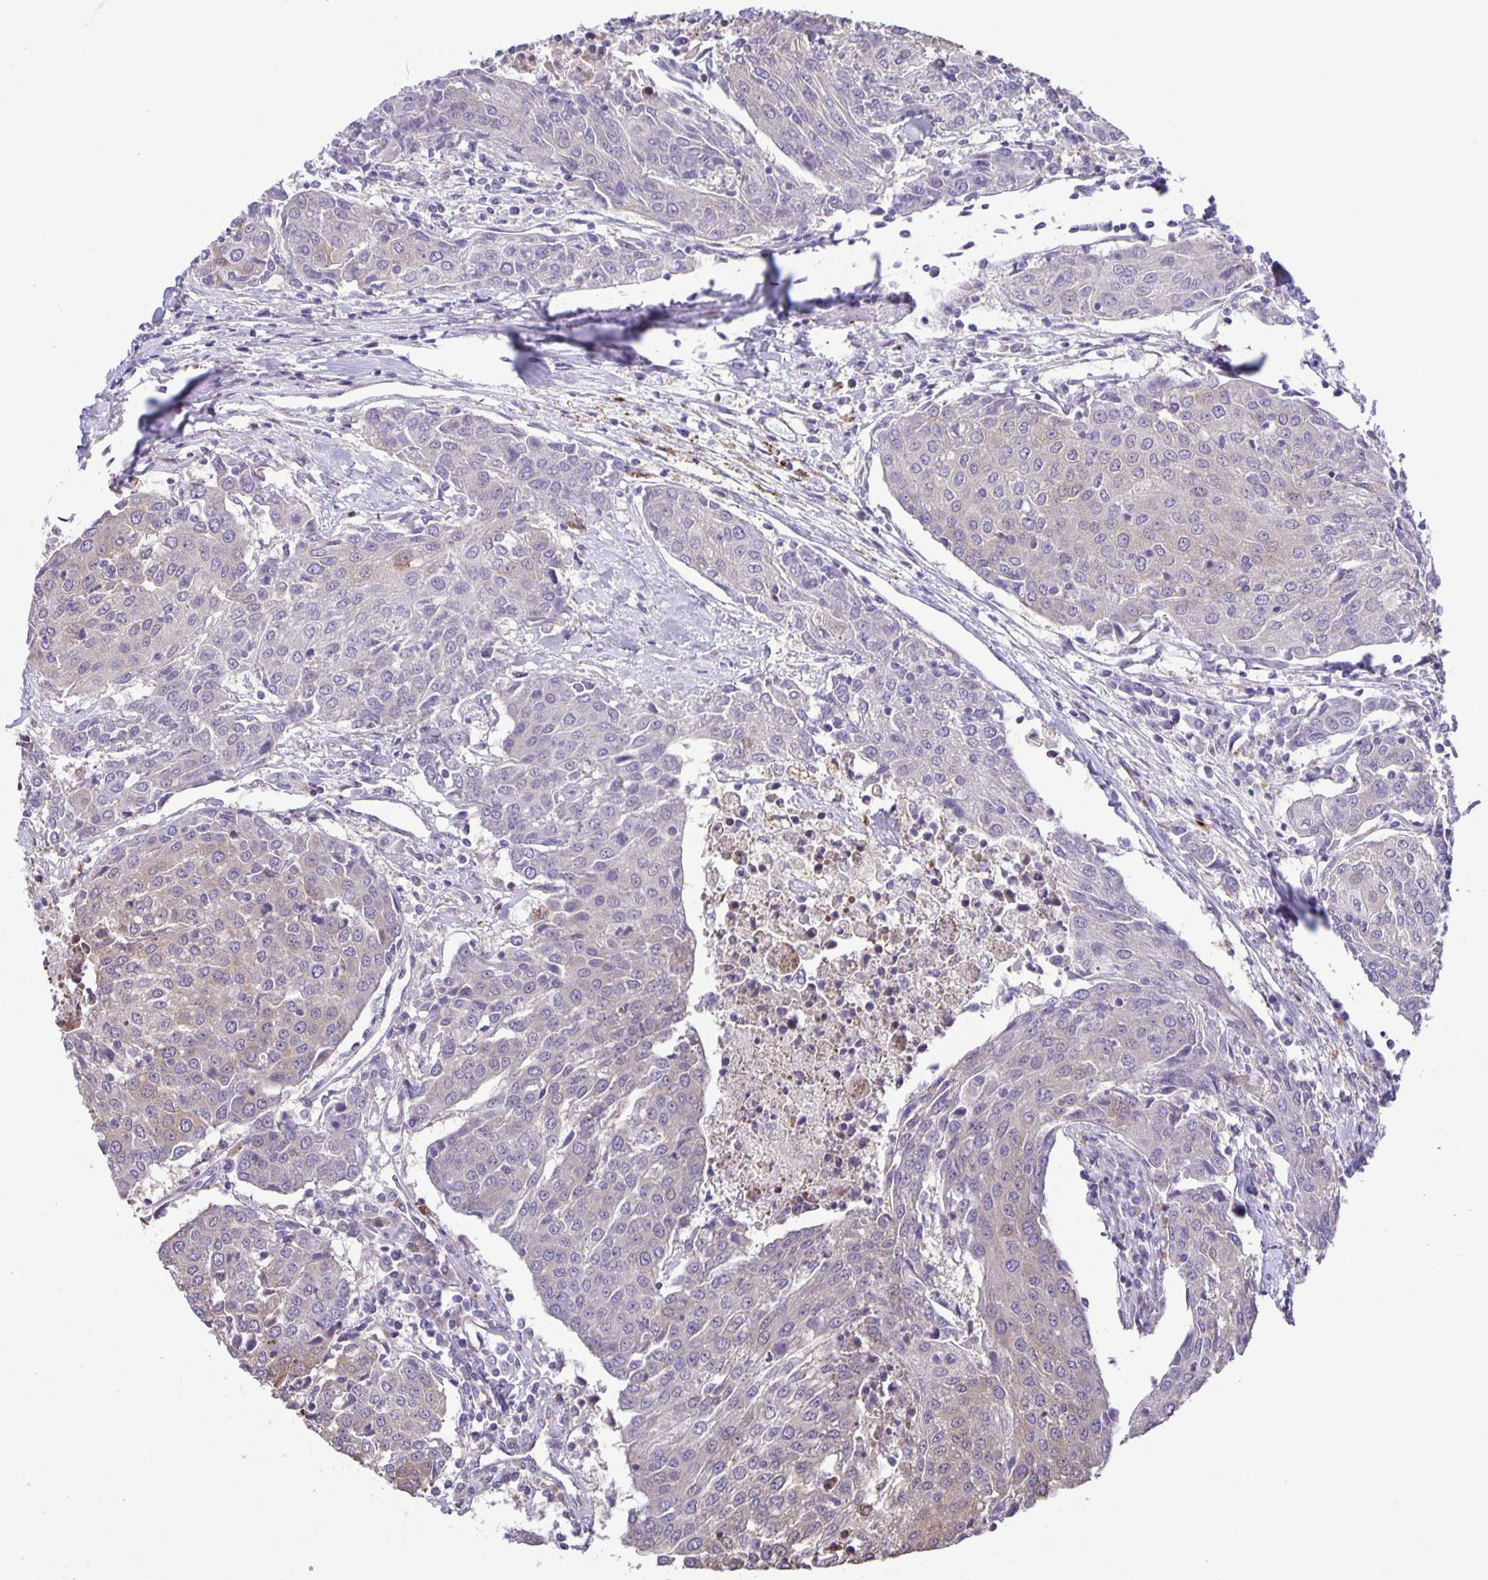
{"staining": {"intensity": "weak", "quantity": "<25%", "location": "cytoplasmic/membranous"}, "tissue": "urothelial cancer", "cell_type": "Tumor cells", "image_type": "cancer", "snomed": [{"axis": "morphology", "description": "Urothelial carcinoma, High grade"}, {"axis": "topography", "description": "Urinary bladder"}], "caption": "Immunohistochemistry image of neoplastic tissue: urothelial carcinoma (high-grade) stained with DAB displays no significant protein staining in tumor cells.", "gene": "MAPK12", "patient": {"sex": "female", "age": 85}}